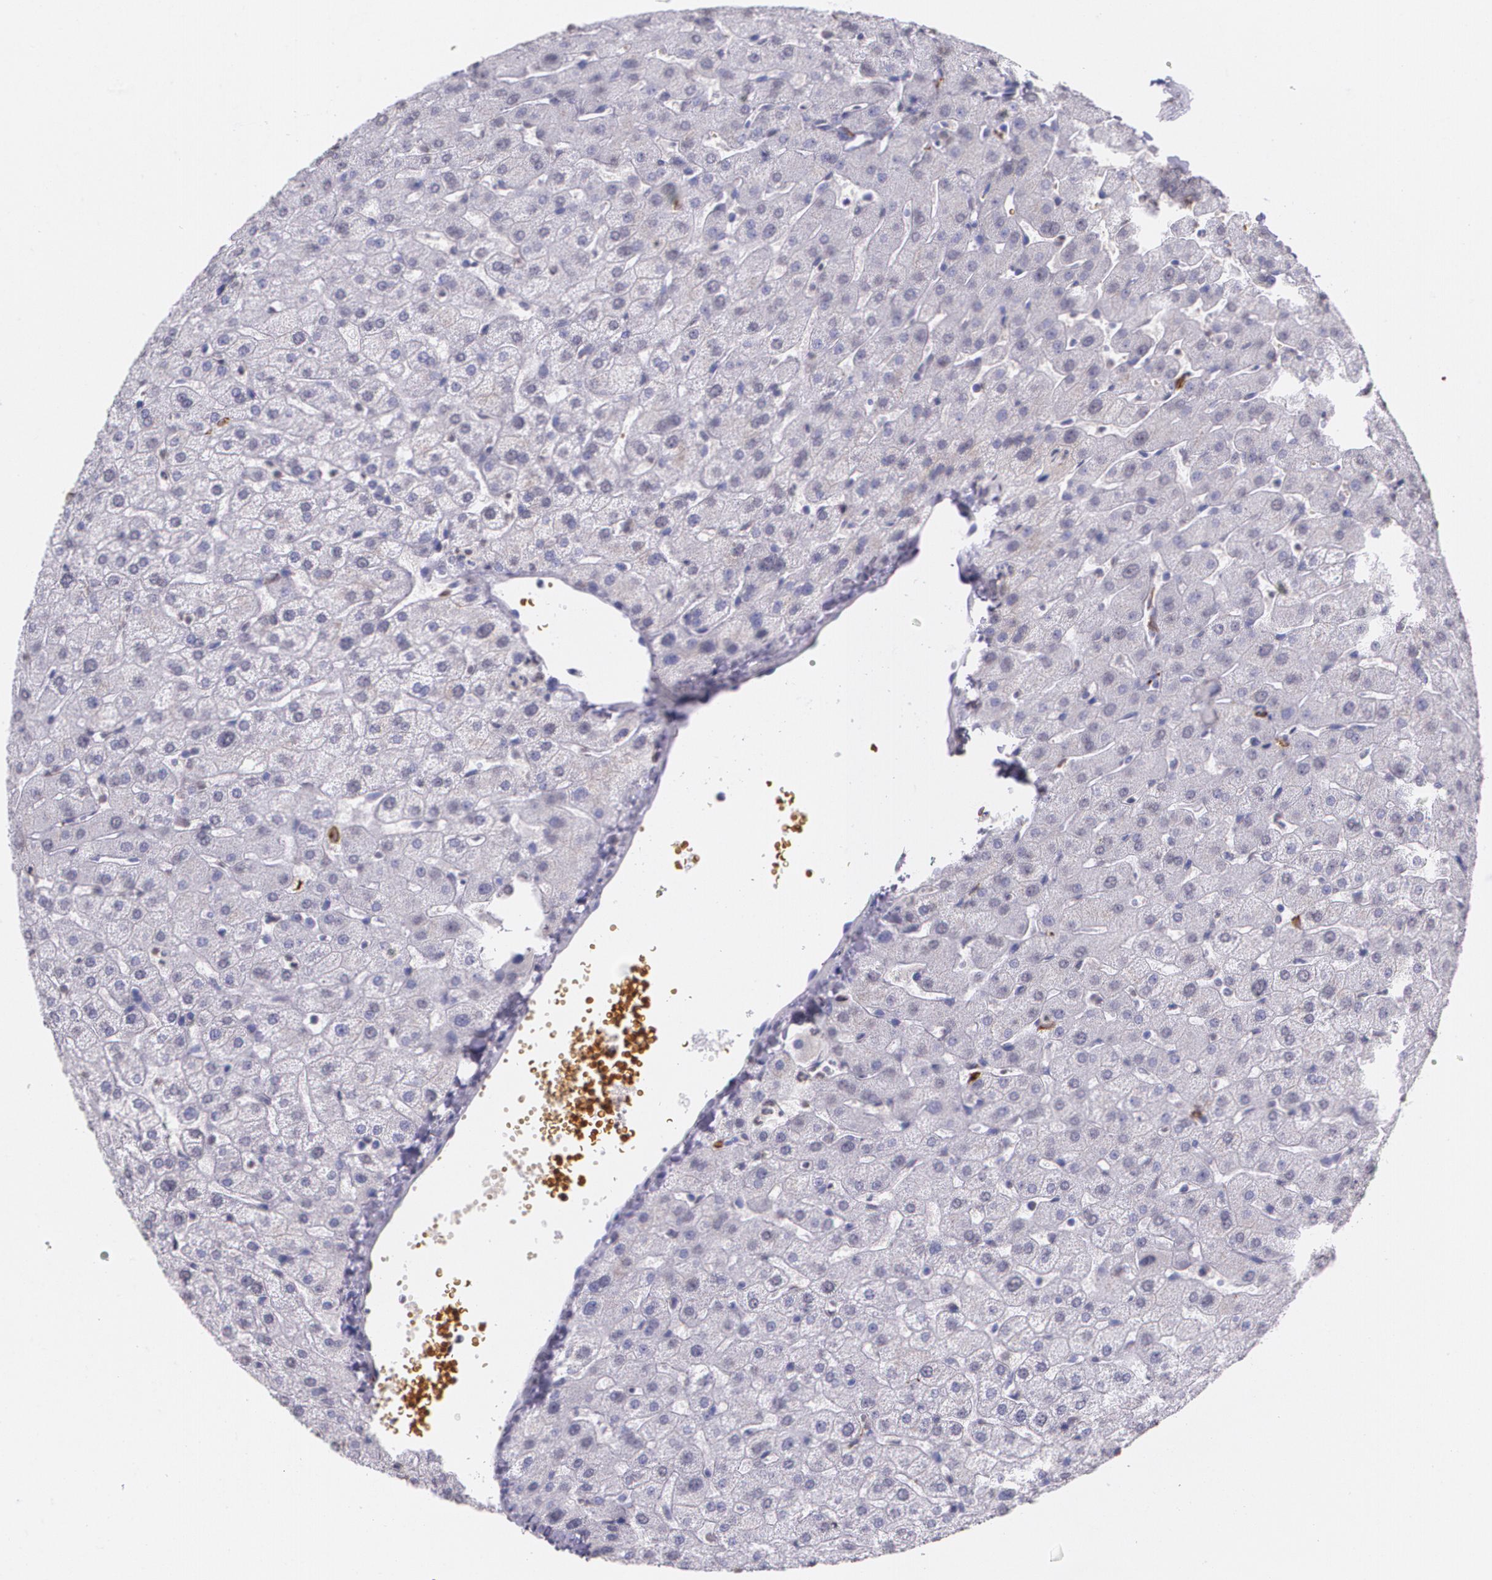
{"staining": {"intensity": "negative", "quantity": "none", "location": "none"}, "tissue": "liver", "cell_type": "Cholangiocytes", "image_type": "normal", "snomed": [{"axis": "morphology", "description": "Normal tissue, NOS"}, {"axis": "morphology", "description": "Fibrosis, NOS"}, {"axis": "topography", "description": "Liver"}], "caption": "High magnification brightfield microscopy of unremarkable liver stained with DAB (3,3'-diaminobenzidine) (brown) and counterstained with hematoxylin (blue): cholangiocytes show no significant expression. (DAB immunohistochemistry visualized using brightfield microscopy, high magnification).", "gene": "RTN1", "patient": {"sex": "female", "age": 29}}